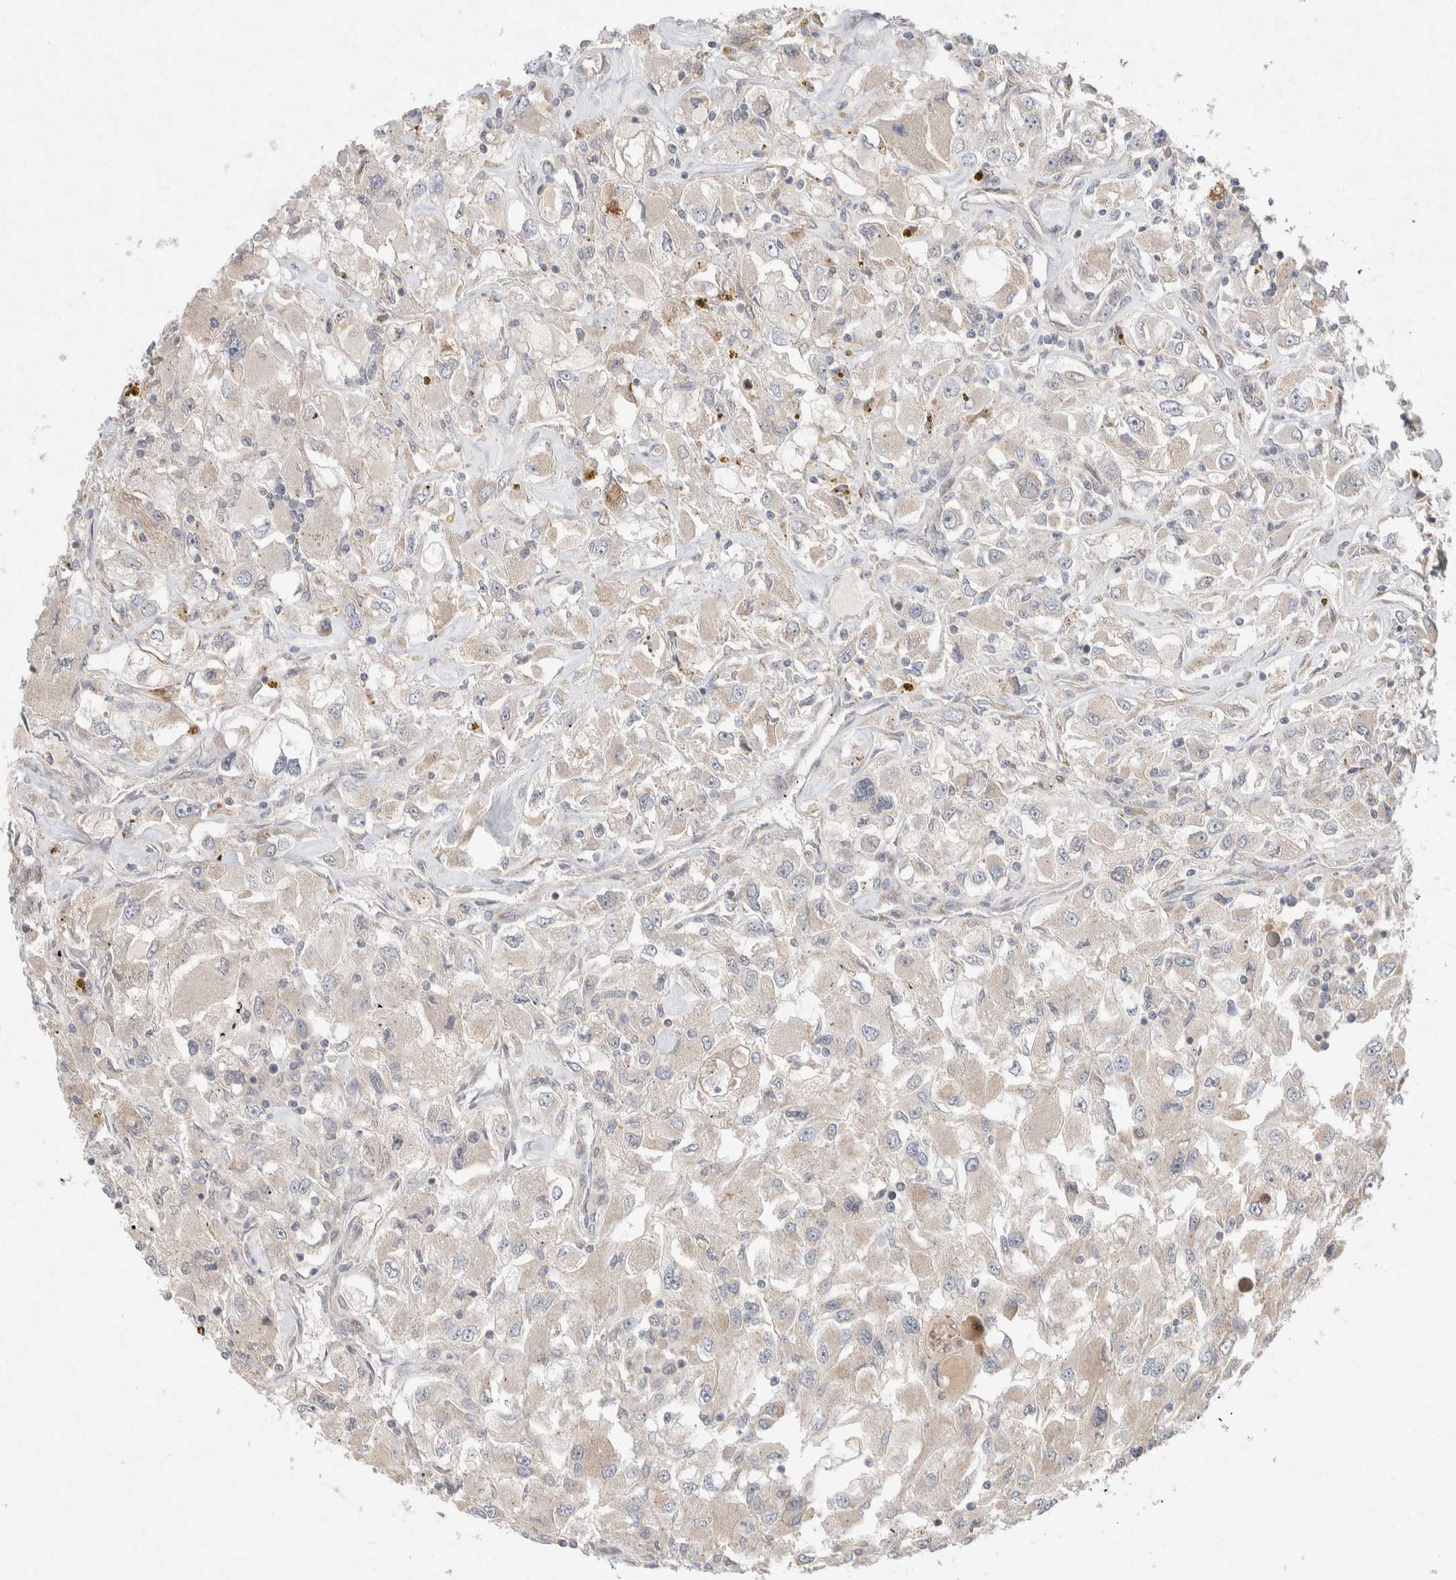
{"staining": {"intensity": "weak", "quantity": "<25%", "location": "cytoplasmic/membranous"}, "tissue": "renal cancer", "cell_type": "Tumor cells", "image_type": "cancer", "snomed": [{"axis": "morphology", "description": "Adenocarcinoma, NOS"}, {"axis": "topography", "description": "Kidney"}], "caption": "The immunohistochemistry (IHC) image has no significant staining in tumor cells of adenocarcinoma (renal) tissue.", "gene": "CMTM4", "patient": {"sex": "female", "age": 52}}